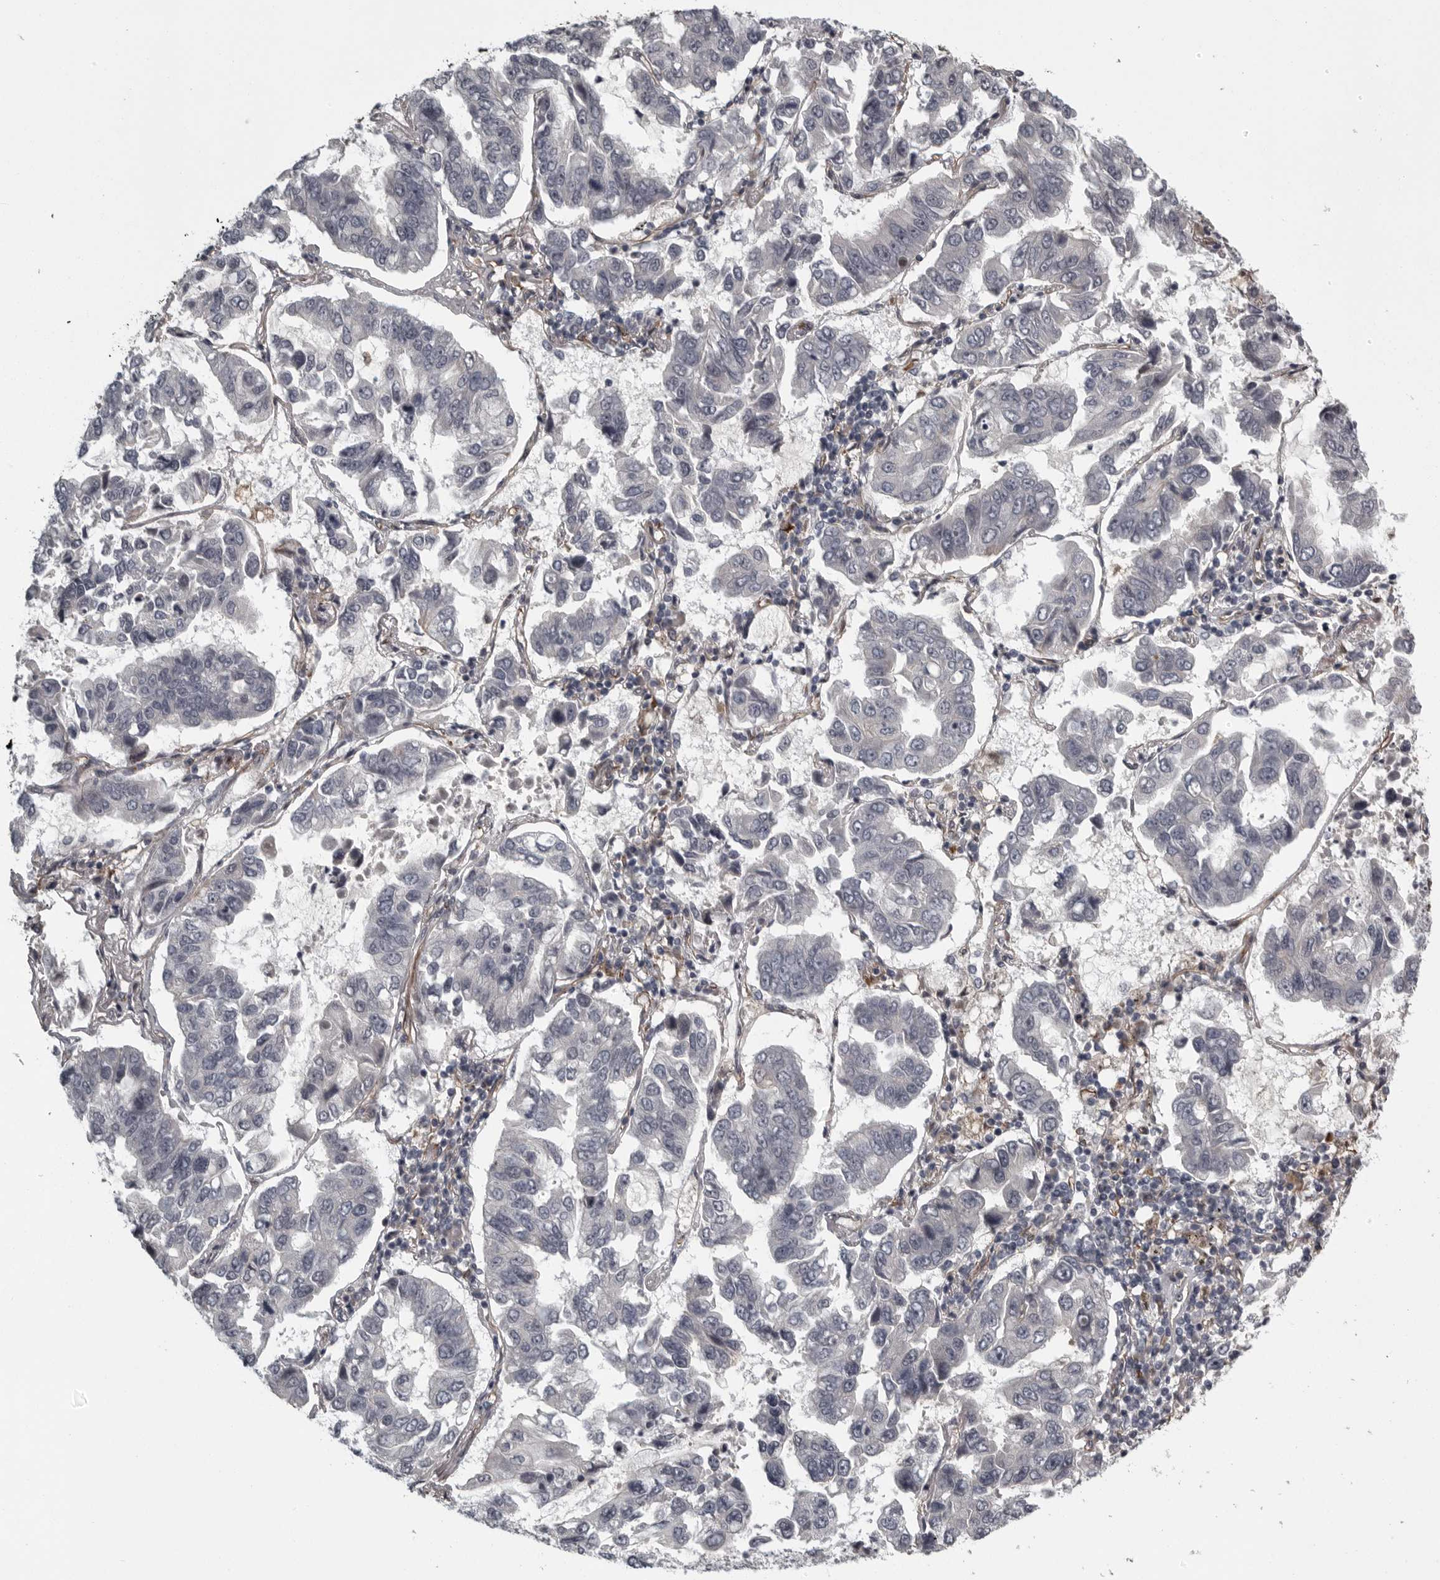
{"staining": {"intensity": "negative", "quantity": "none", "location": "none"}, "tissue": "lung cancer", "cell_type": "Tumor cells", "image_type": "cancer", "snomed": [{"axis": "morphology", "description": "Adenocarcinoma, NOS"}, {"axis": "topography", "description": "Lung"}], "caption": "Immunohistochemical staining of human lung cancer demonstrates no significant expression in tumor cells.", "gene": "FAAP100", "patient": {"sex": "male", "age": 64}}